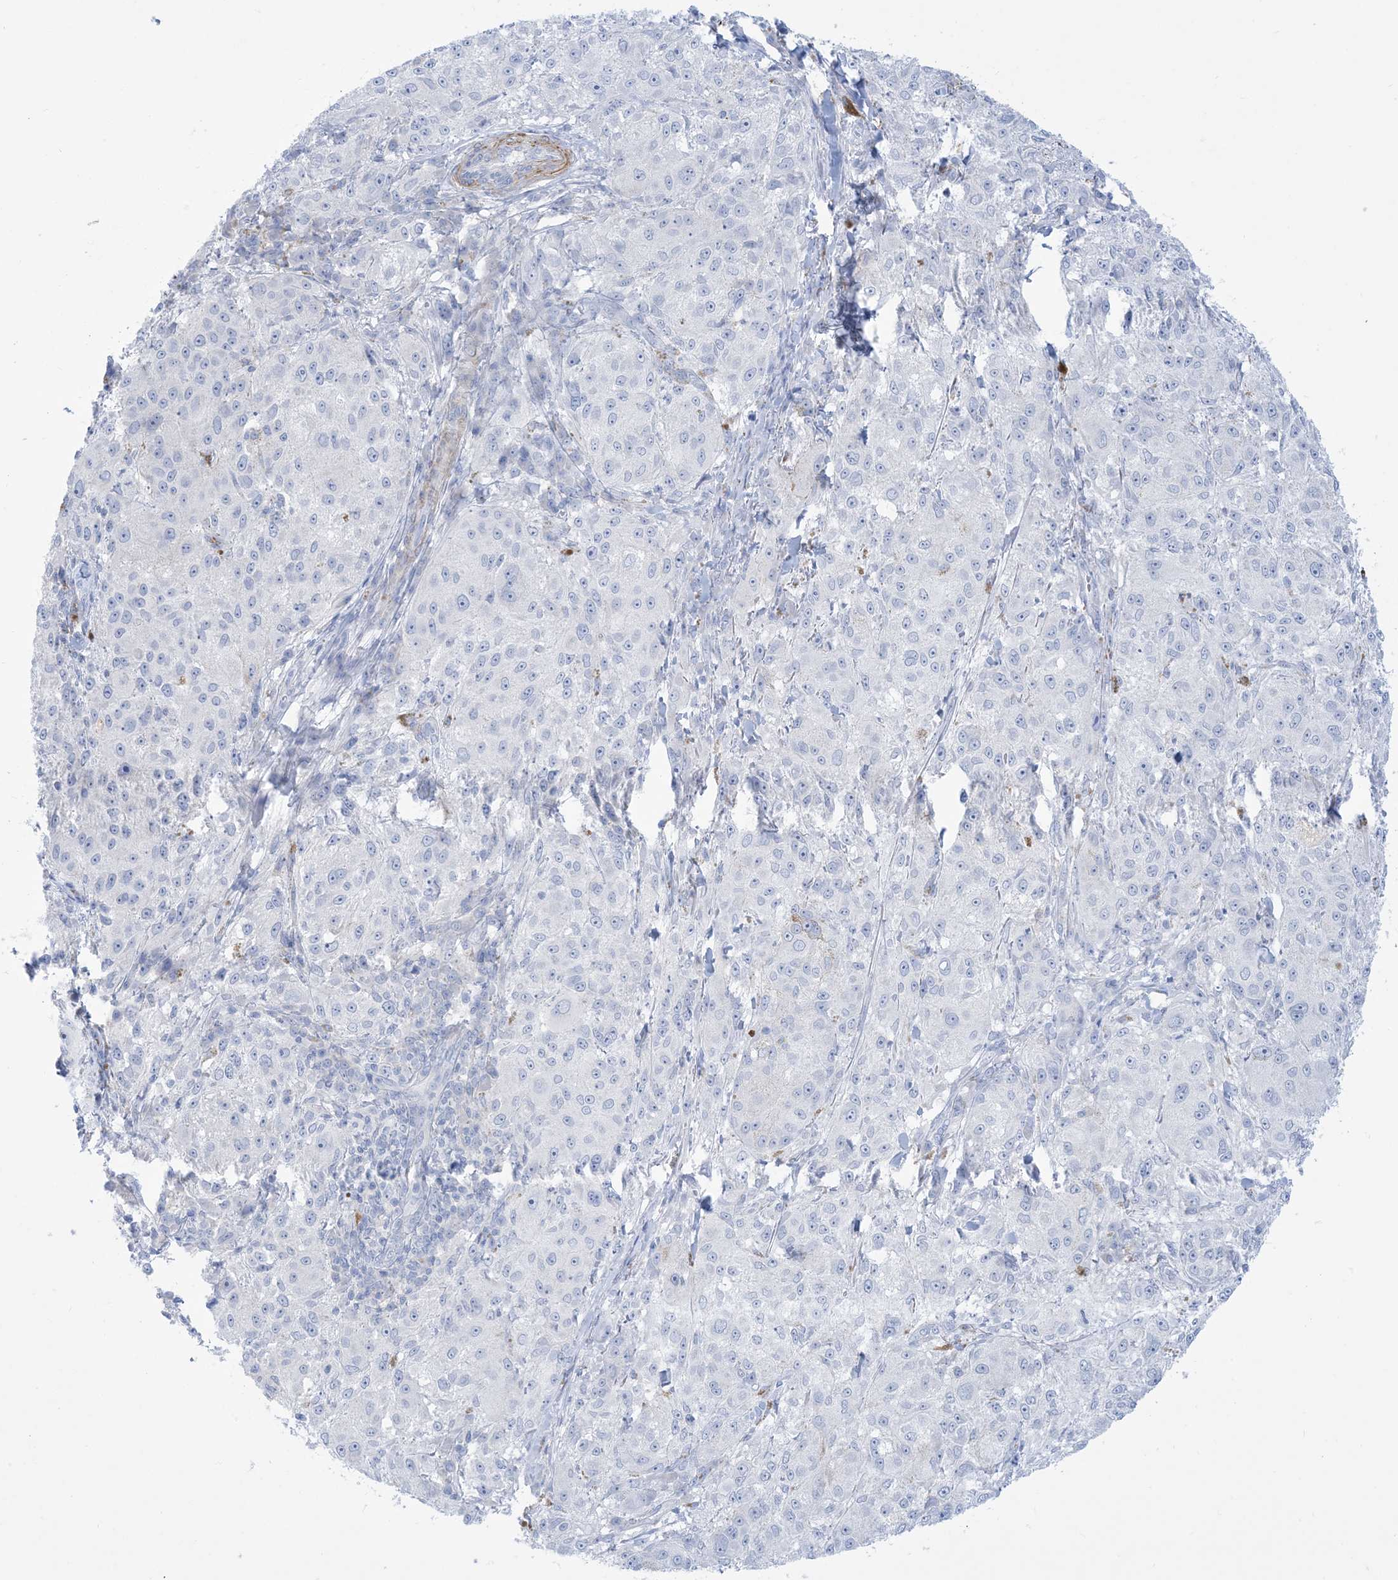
{"staining": {"intensity": "negative", "quantity": "none", "location": "none"}, "tissue": "melanoma", "cell_type": "Tumor cells", "image_type": "cancer", "snomed": [{"axis": "morphology", "description": "Necrosis, NOS"}, {"axis": "morphology", "description": "Malignant melanoma, NOS"}, {"axis": "topography", "description": "Skin"}], "caption": "Tumor cells are negative for brown protein staining in malignant melanoma. (DAB (3,3'-diaminobenzidine) immunohistochemistry (IHC), high magnification).", "gene": "MARS2", "patient": {"sex": "female", "age": 87}}